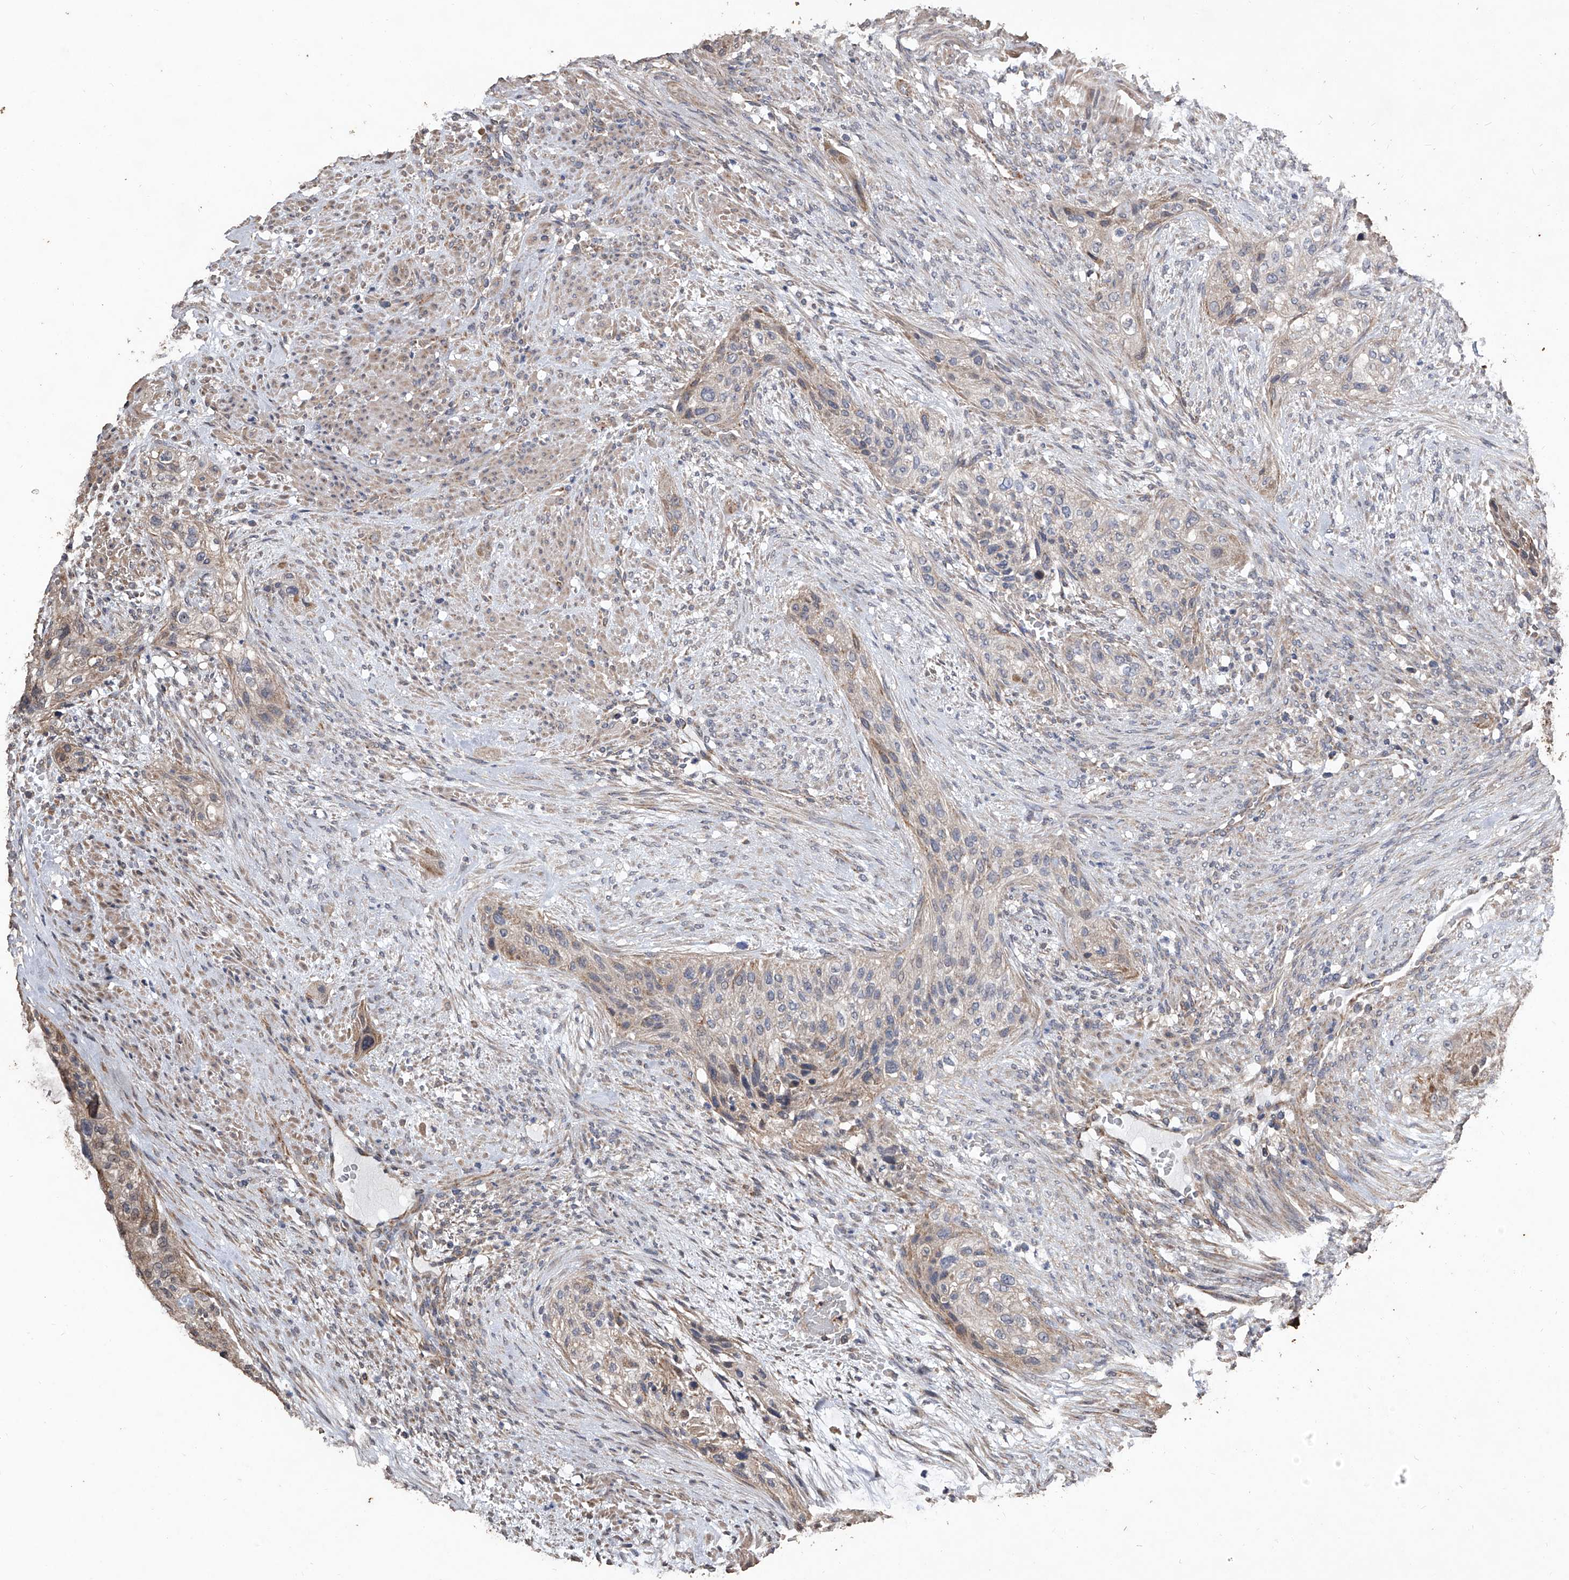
{"staining": {"intensity": "weak", "quantity": ">75%", "location": "cytoplasmic/membranous"}, "tissue": "urothelial cancer", "cell_type": "Tumor cells", "image_type": "cancer", "snomed": [{"axis": "morphology", "description": "Urothelial carcinoma, High grade"}, {"axis": "topography", "description": "Urinary bladder"}], "caption": "Approximately >75% of tumor cells in urothelial cancer display weak cytoplasmic/membranous protein staining as visualized by brown immunohistochemical staining.", "gene": "LTV1", "patient": {"sex": "male", "age": 35}}